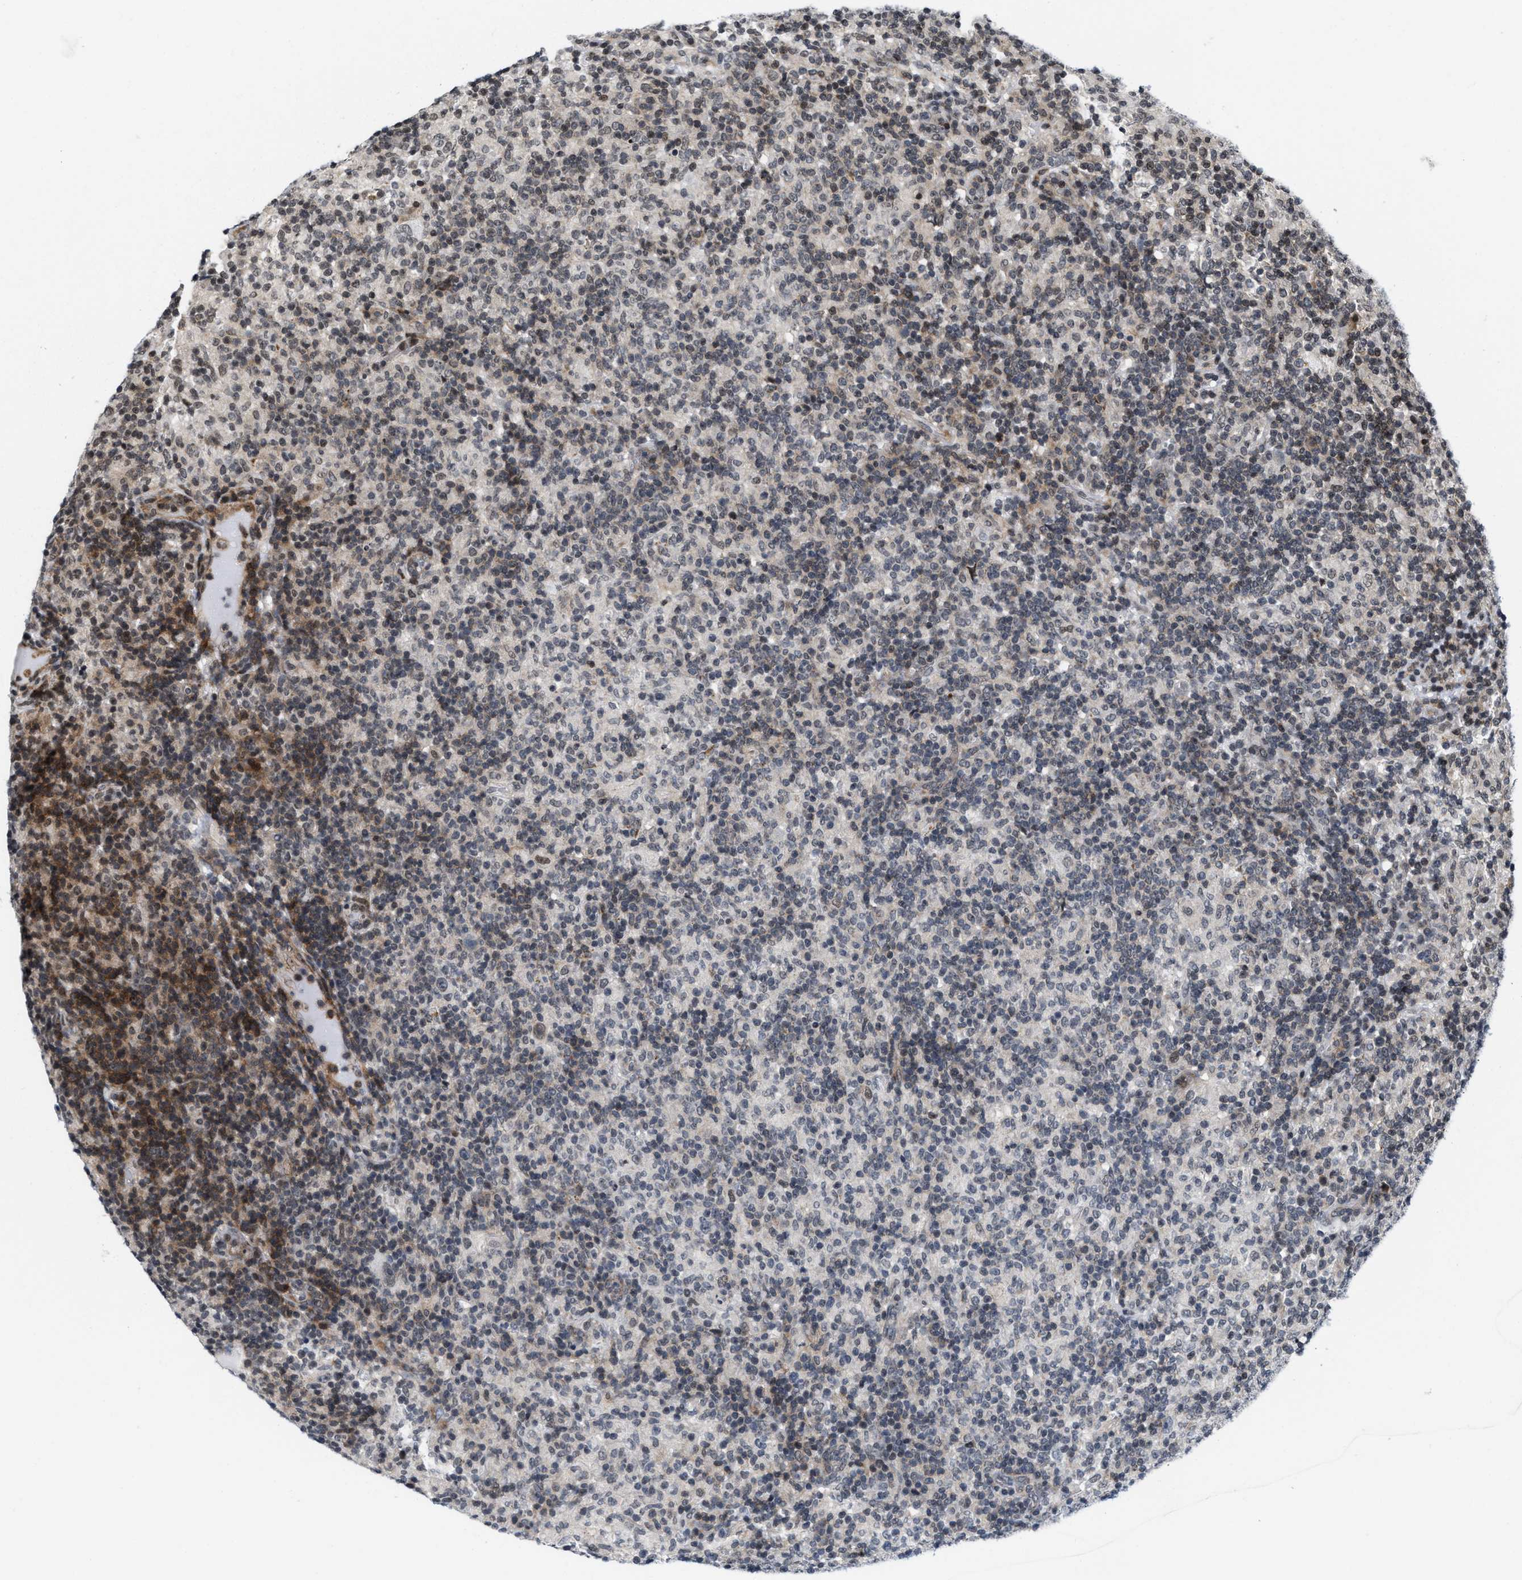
{"staining": {"intensity": "negative", "quantity": "none", "location": "none"}, "tissue": "lymphoma", "cell_type": "Tumor cells", "image_type": "cancer", "snomed": [{"axis": "morphology", "description": "Hodgkin's disease, NOS"}, {"axis": "topography", "description": "Lymph node"}], "caption": "Tumor cells are negative for brown protein staining in lymphoma.", "gene": "ANKRD6", "patient": {"sex": "male", "age": 70}}